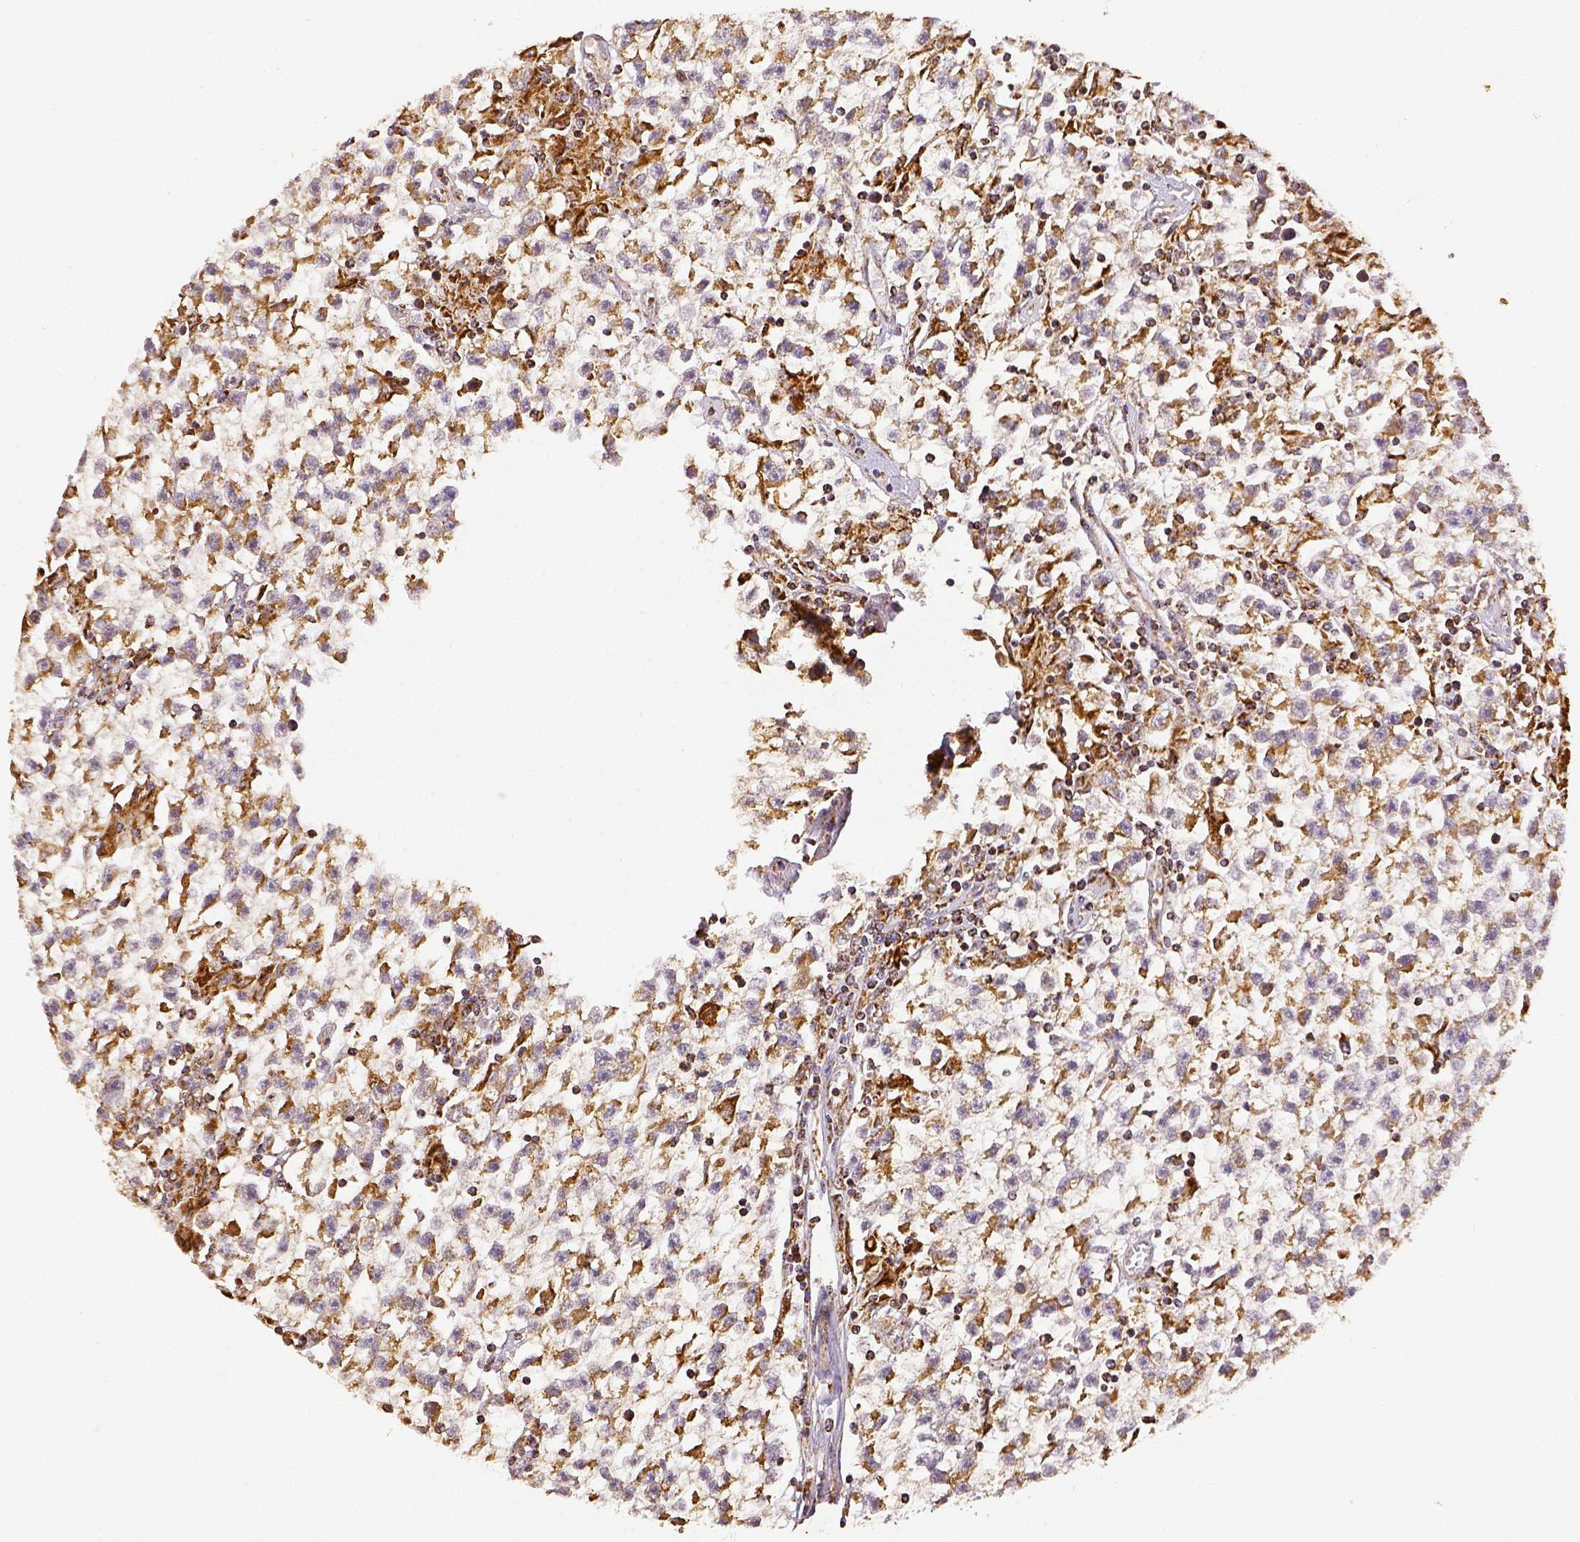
{"staining": {"intensity": "moderate", "quantity": ">75%", "location": "cytoplasmic/membranous"}, "tissue": "testis cancer", "cell_type": "Tumor cells", "image_type": "cancer", "snomed": [{"axis": "morphology", "description": "Seminoma, NOS"}, {"axis": "topography", "description": "Testis"}], "caption": "Testis cancer stained with a brown dye displays moderate cytoplasmic/membranous positive expression in approximately >75% of tumor cells.", "gene": "SDHB", "patient": {"sex": "male", "age": 31}}